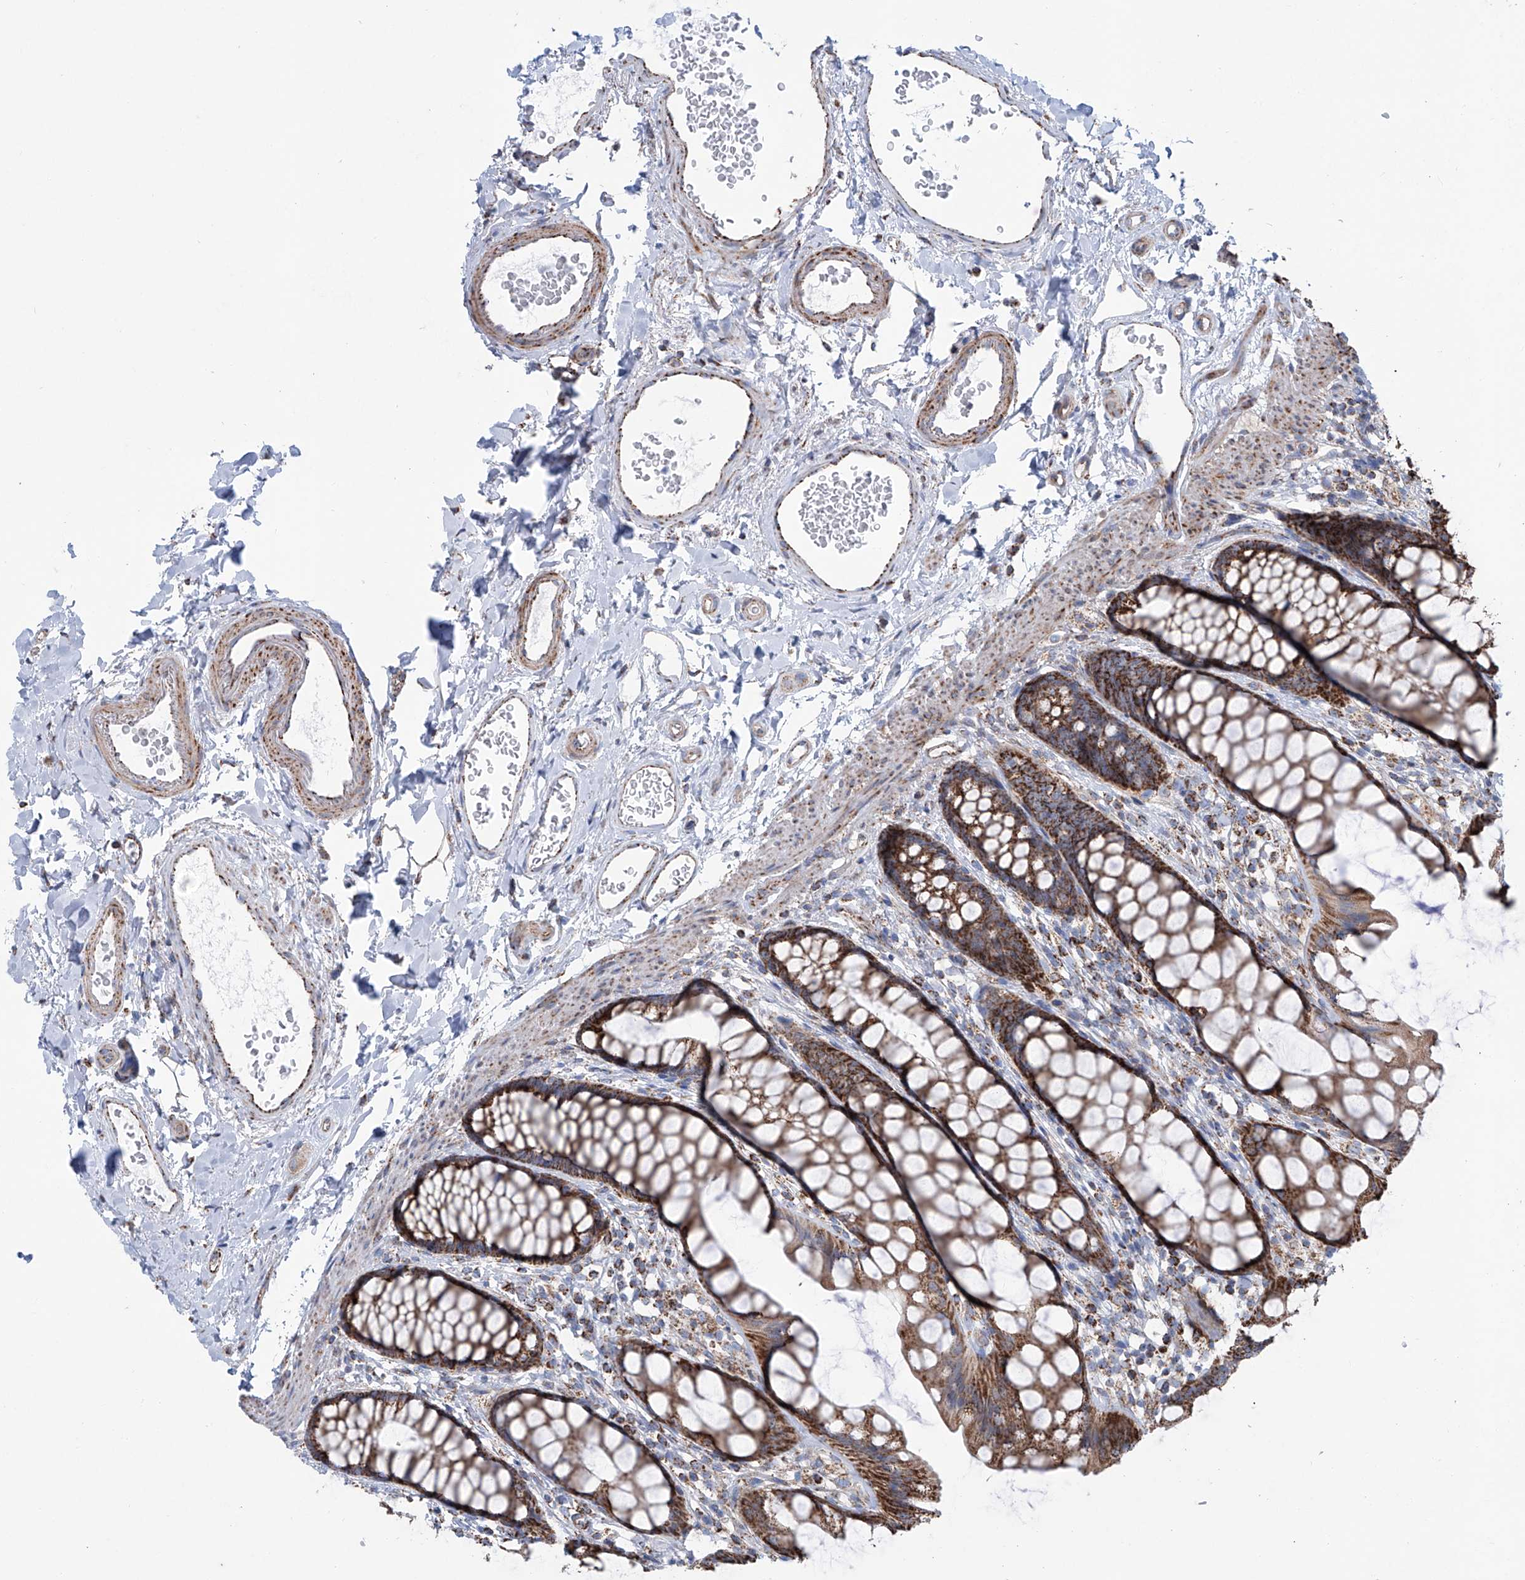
{"staining": {"intensity": "strong", "quantity": ">75%", "location": "cytoplasmic/membranous"}, "tissue": "rectum", "cell_type": "Glandular cells", "image_type": "normal", "snomed": [{"axis": "morphology", "description": "Normal tissue, NOS"}, {"axis": "topography", "description": "Rectum"}], "caption": "Strong cytoplasmic/membranous expression for a protein is present in about >75% of glandular cells of unremarkable rectum using immunohistochemistry.", "gene": "ALDH6A1", "patient": {"sex": "female", "age": 65}}